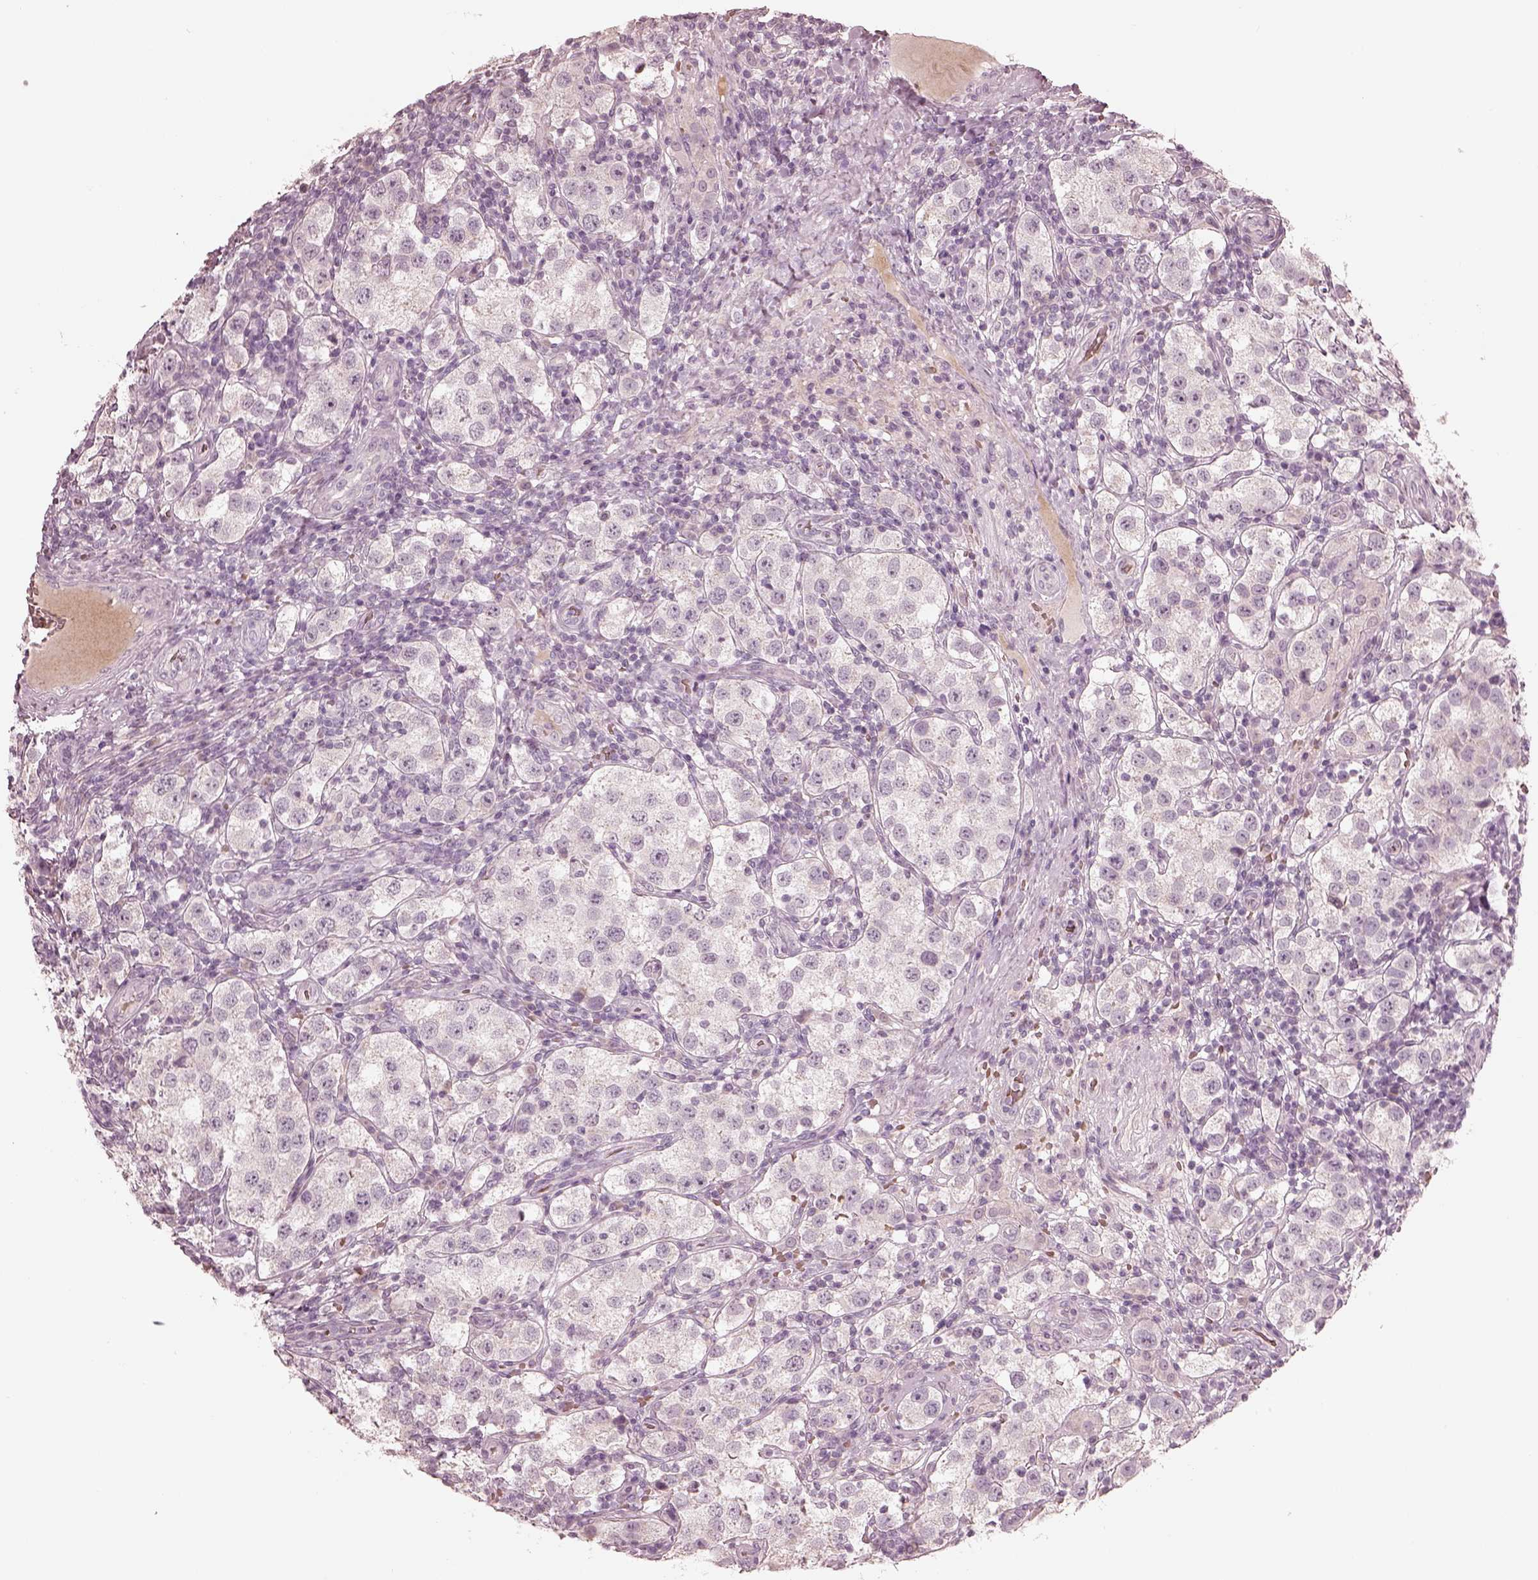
{"staining": {"intensity": "negative", "quantity": "none", "location": "none"}, "tissue": "testis cancer", "cell_type": "Tumor cells", "image_type": "cancer", "snomed": [{"axis": "morphology", "description": "Seminoma, NOS"}, {"axis": "topography", "description": "Testis"}], "caption": "The photomicrograph displays no significant expression in tumor cells of seminoma (testis).", "gene": "ANKLE1", "patient": {"sex": "male", "age": 37}}